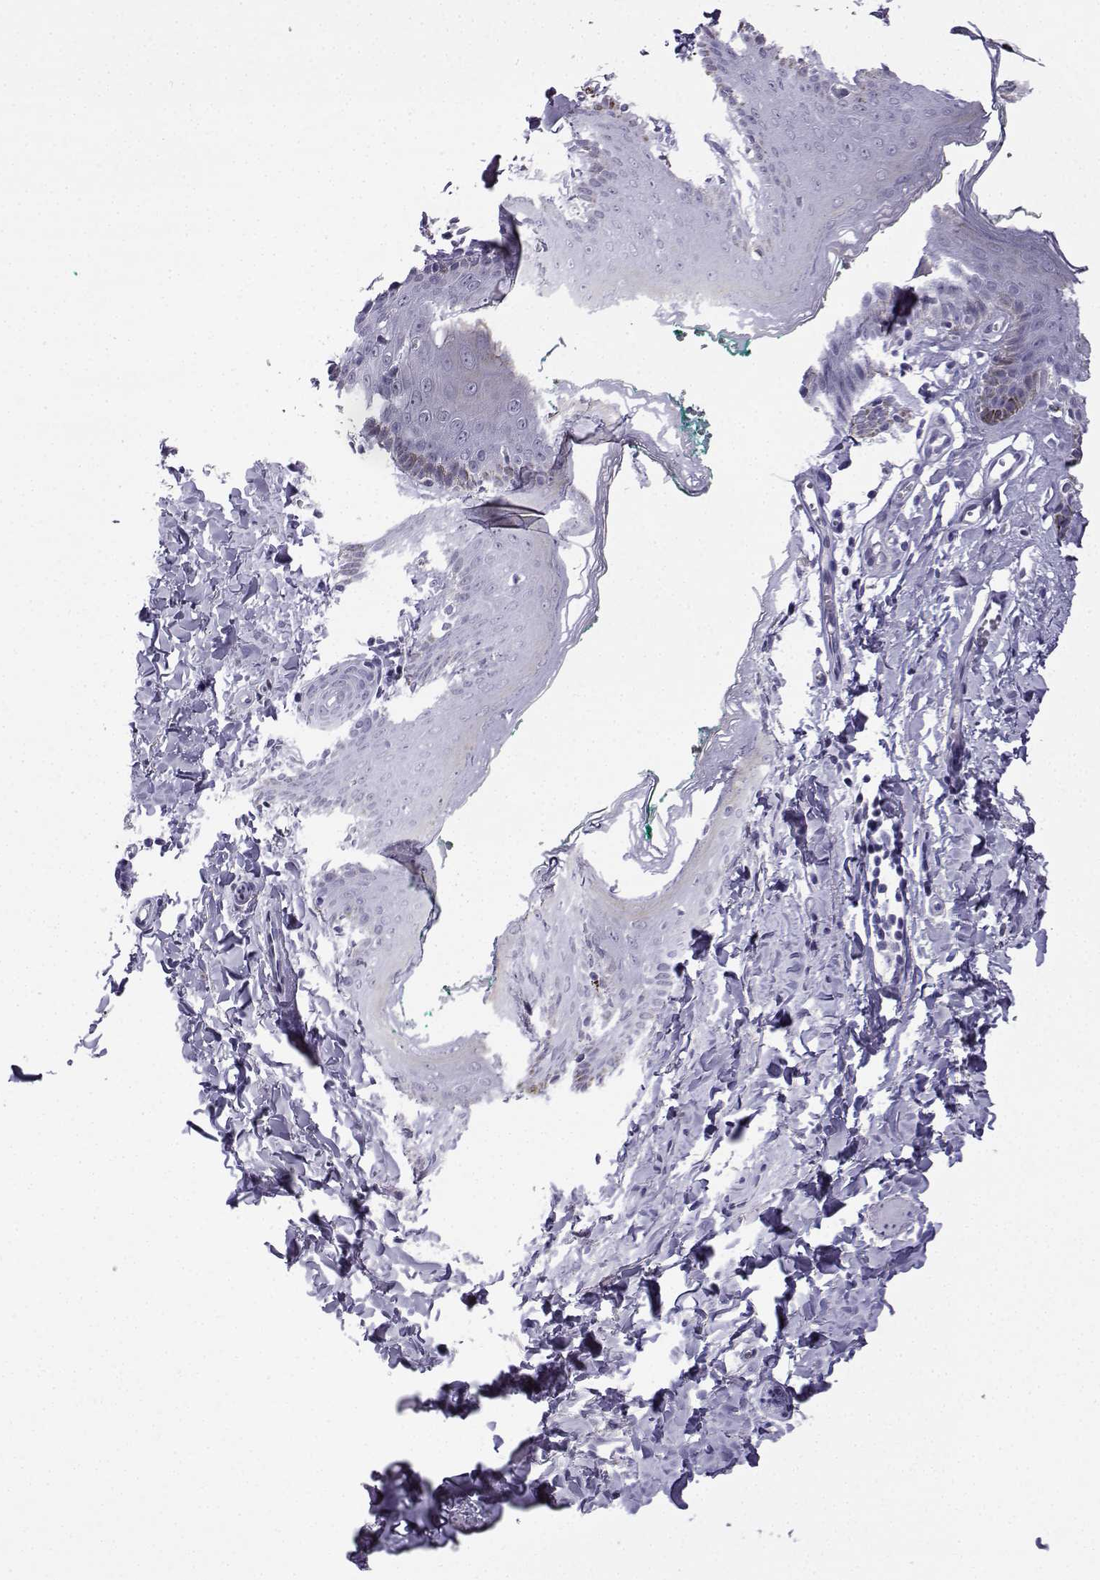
{"staining": {"intensity": "negative", "quantity": "none", "location": "none"}, "tissue": "skin", "cell_type": "Epidermal cells", "image_type": "normal", "snomed": [{"axis": "morphology", "description": "Normal tissue, NOS"}, {"axis": "topography", "description": "Vulva"}], "caption": "IHC histopathology image of unremarkable skin: skin stained with DAB demonstrates no significant protein positivity in epidermal cells.", "gene": "MRGBP", "patient": {"sex": "female", "age": 66}}